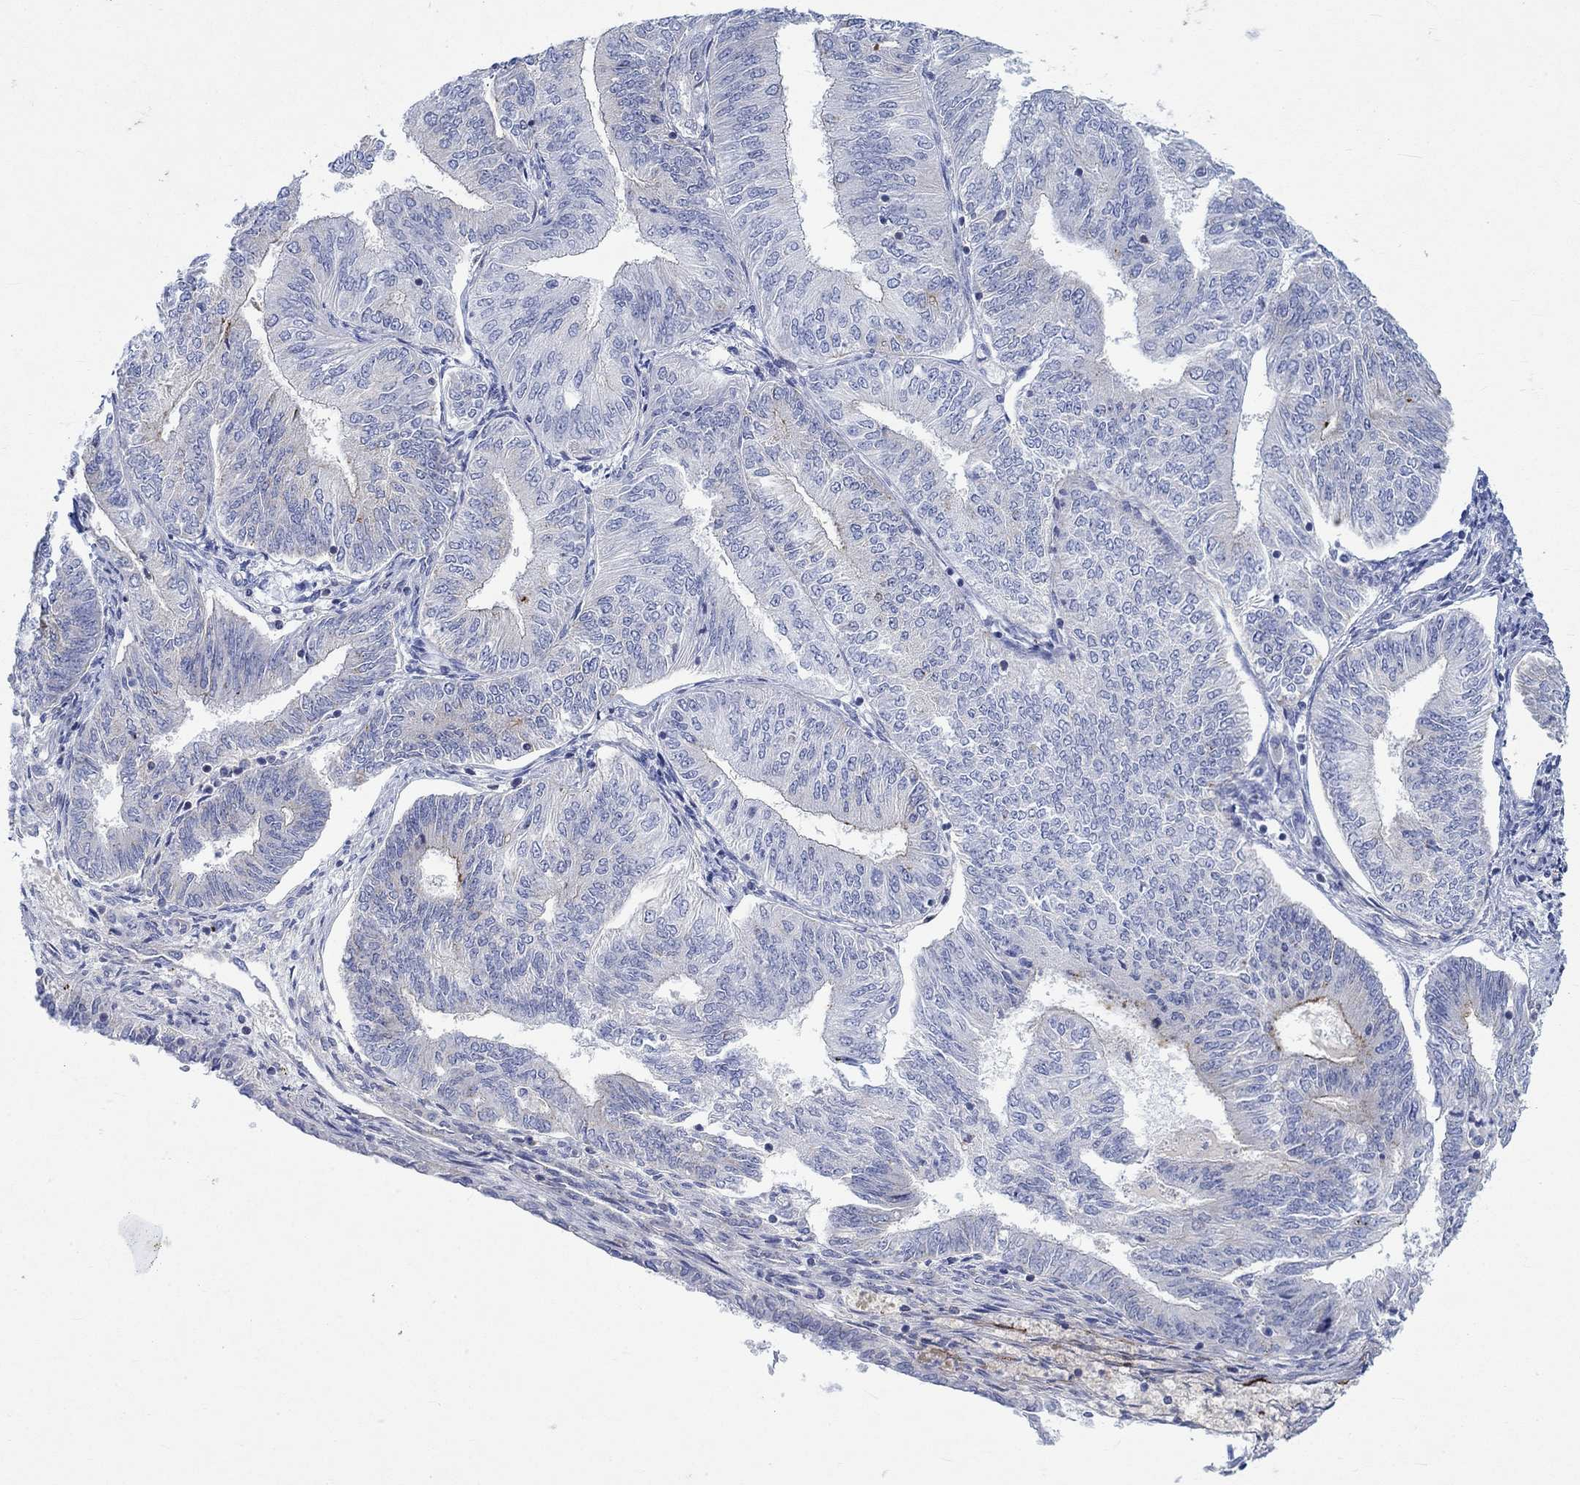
{"staining": {"intensity": "negative", "quantity": "none", "location": "none"}, "tissue": "endometrial cancer", "cell_type": "Tumor cells", "image_type": "cancer", "snomed": [{"axis": "morphology", "description": "Adenocarcinoma, NOS"}, {"axis": "topography", "description": "Endometrium"}], "caption": "Tumor cells show no significant positivity in endometrial cancer (adenocarcinoma). (IHC, brightfield microscopy, high magnification).", "gene": "NAV3", "patient": {"sex": "female", "age": 58}}